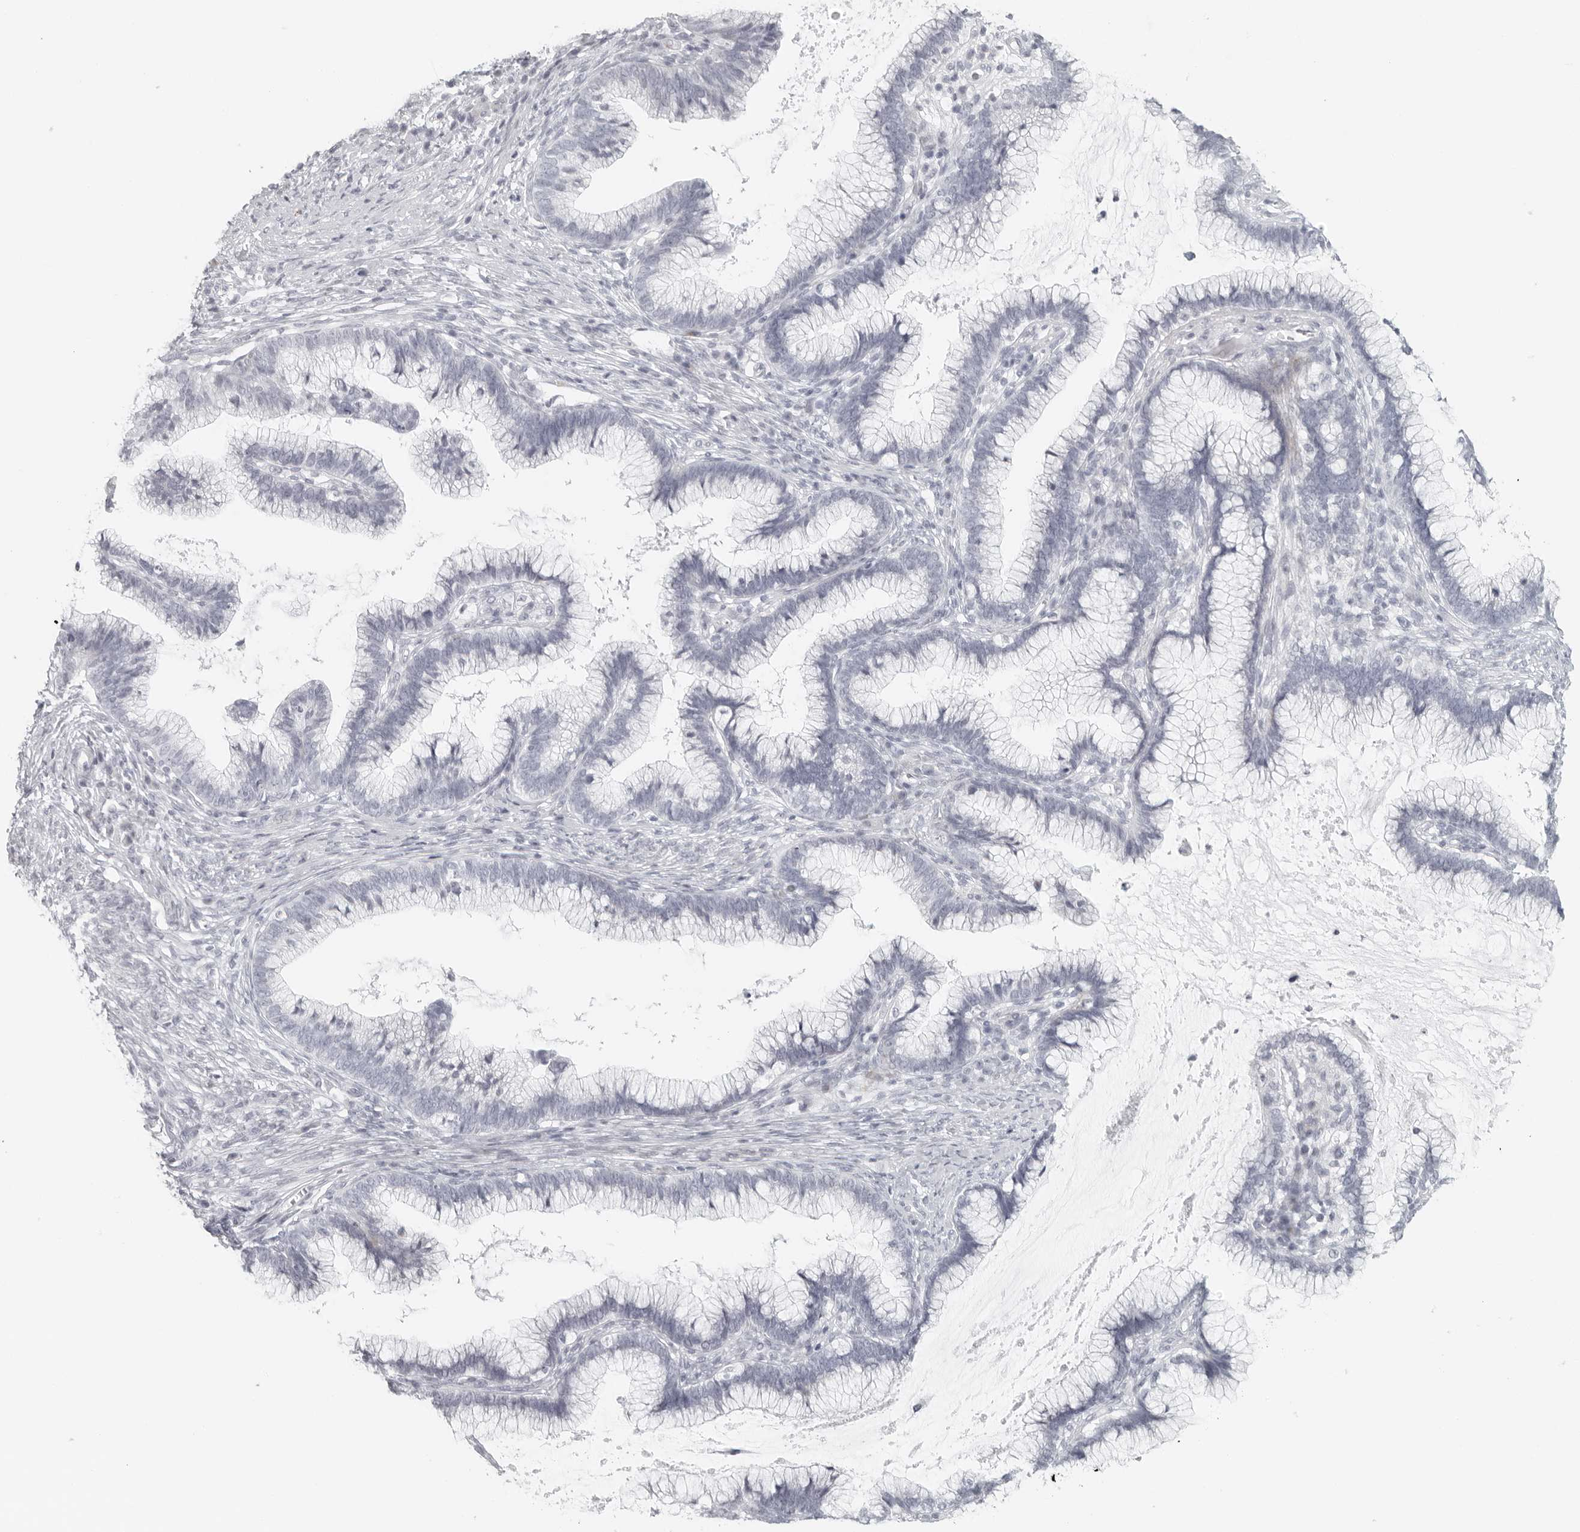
{"staining": {"intensity": "negative", "quantity": "none", "location": "none"}, "tissue": "cervical cancer", "cell_type": "Tumor cells", "image_type": "cancer", "snomed": [{"axis": "morphology", "description": "Adenocarcinoma, NOS"}, {"axis": "topography", "description": "Cervix"}], "caption": "Protein analysis of cervical adenocarcinoma demonstrates no significant expression in tumor cells. (DAB immunohistochemistry with hematoxylin counter stain).", "gene": "RPS6KC1", "patient": {"sex": "female", "age": 36}}